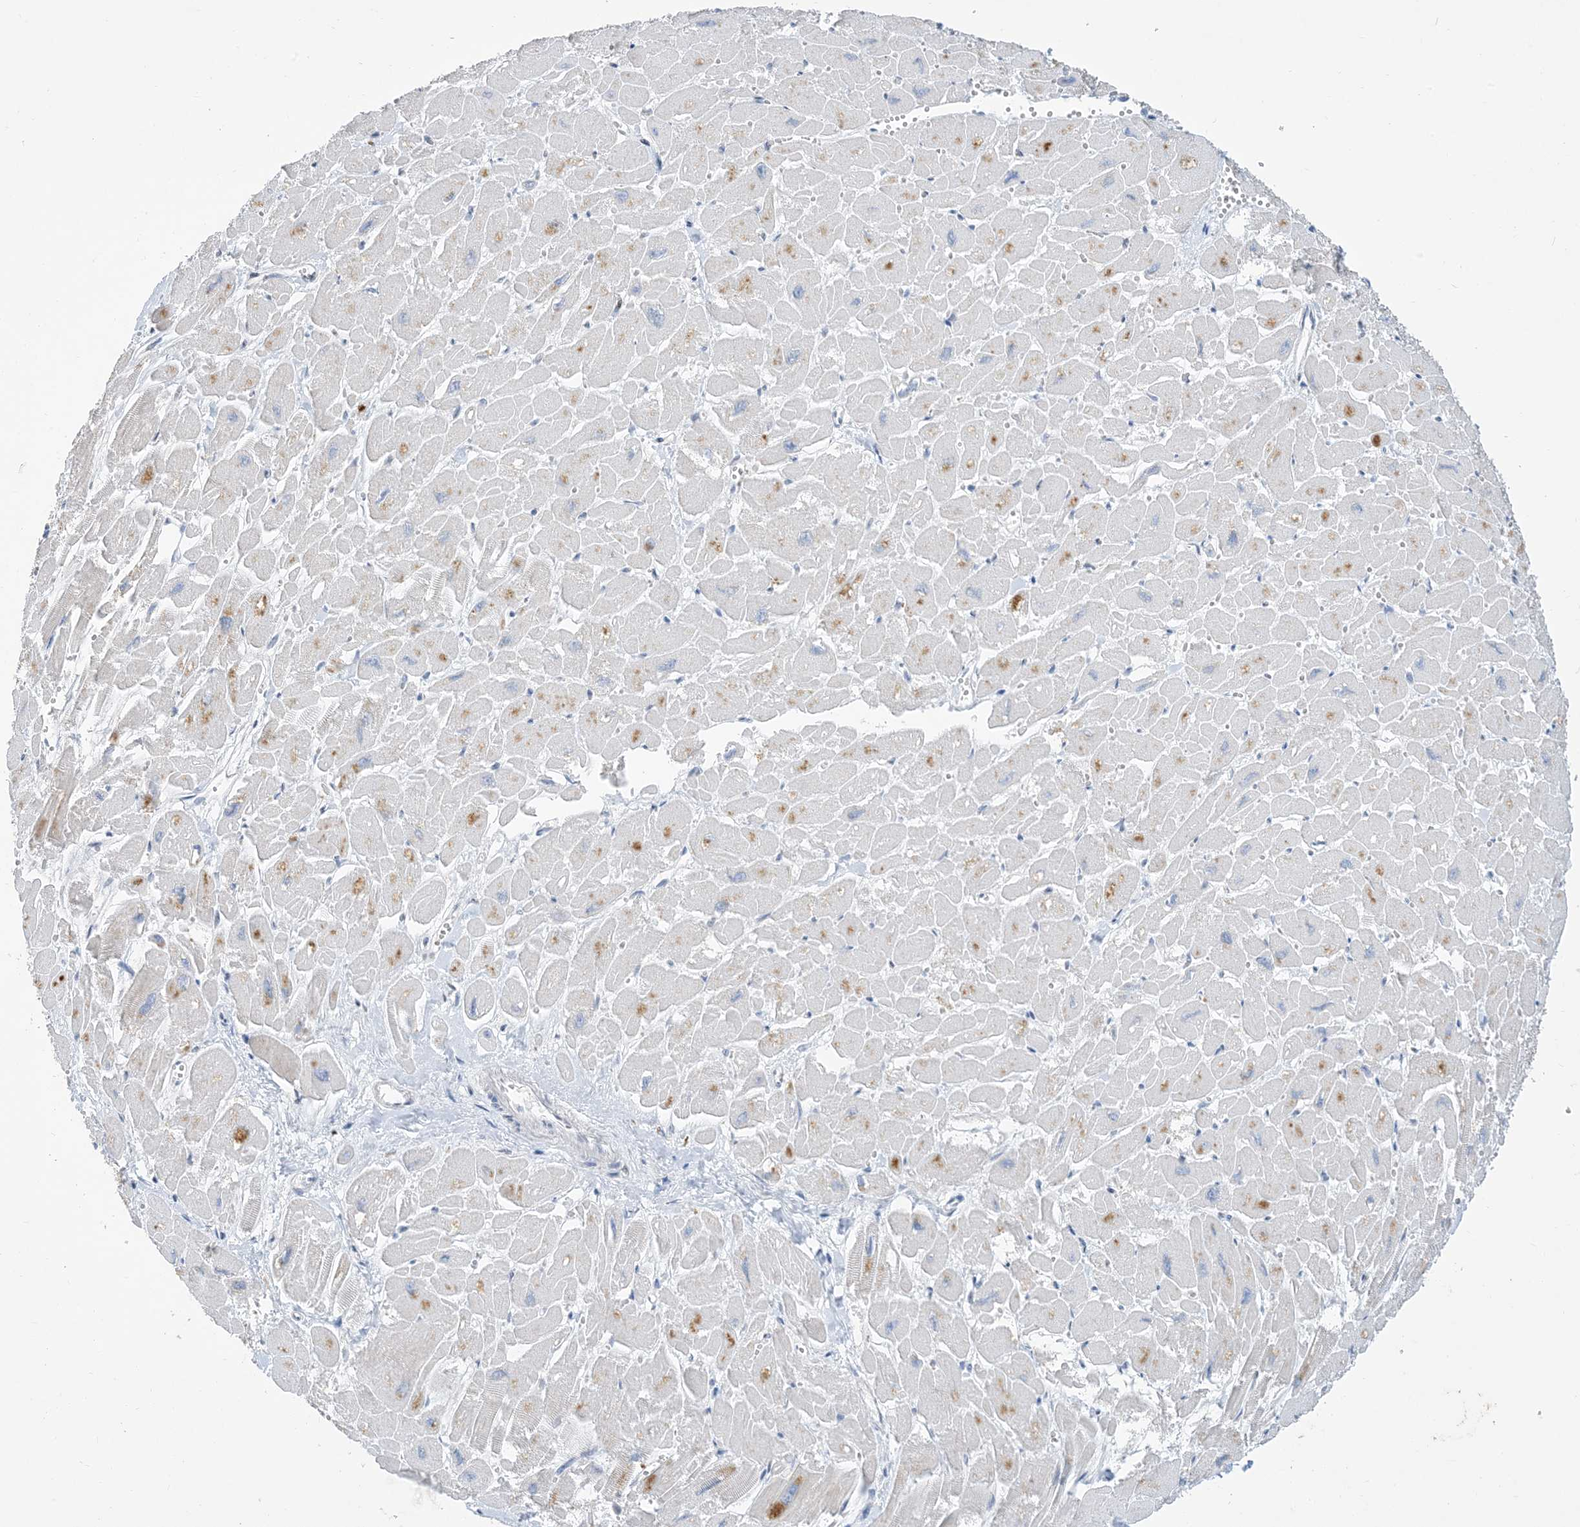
{"staining": {"intensity": "moderate", "quantity": "<25%", "location": "cytoplasmic/membranous"}, "tissue": "heart muscle", "cell_type": "Cardiomyocytes", "image_type": "normal", "snomed": [{"axis": "morphology", "description": "Normal tissue, NOS"}, {"axis": "topography", "description": "Heart"}], "caption": "Heart muscle stained with DAB immunohistochemistry demonstrates low levels of moderate cytoplasmic/membranous expression in about <25% of cardiomyocytes.", "gene": "SLC25A53", "patient": {"sex": "male", "age": 54}}